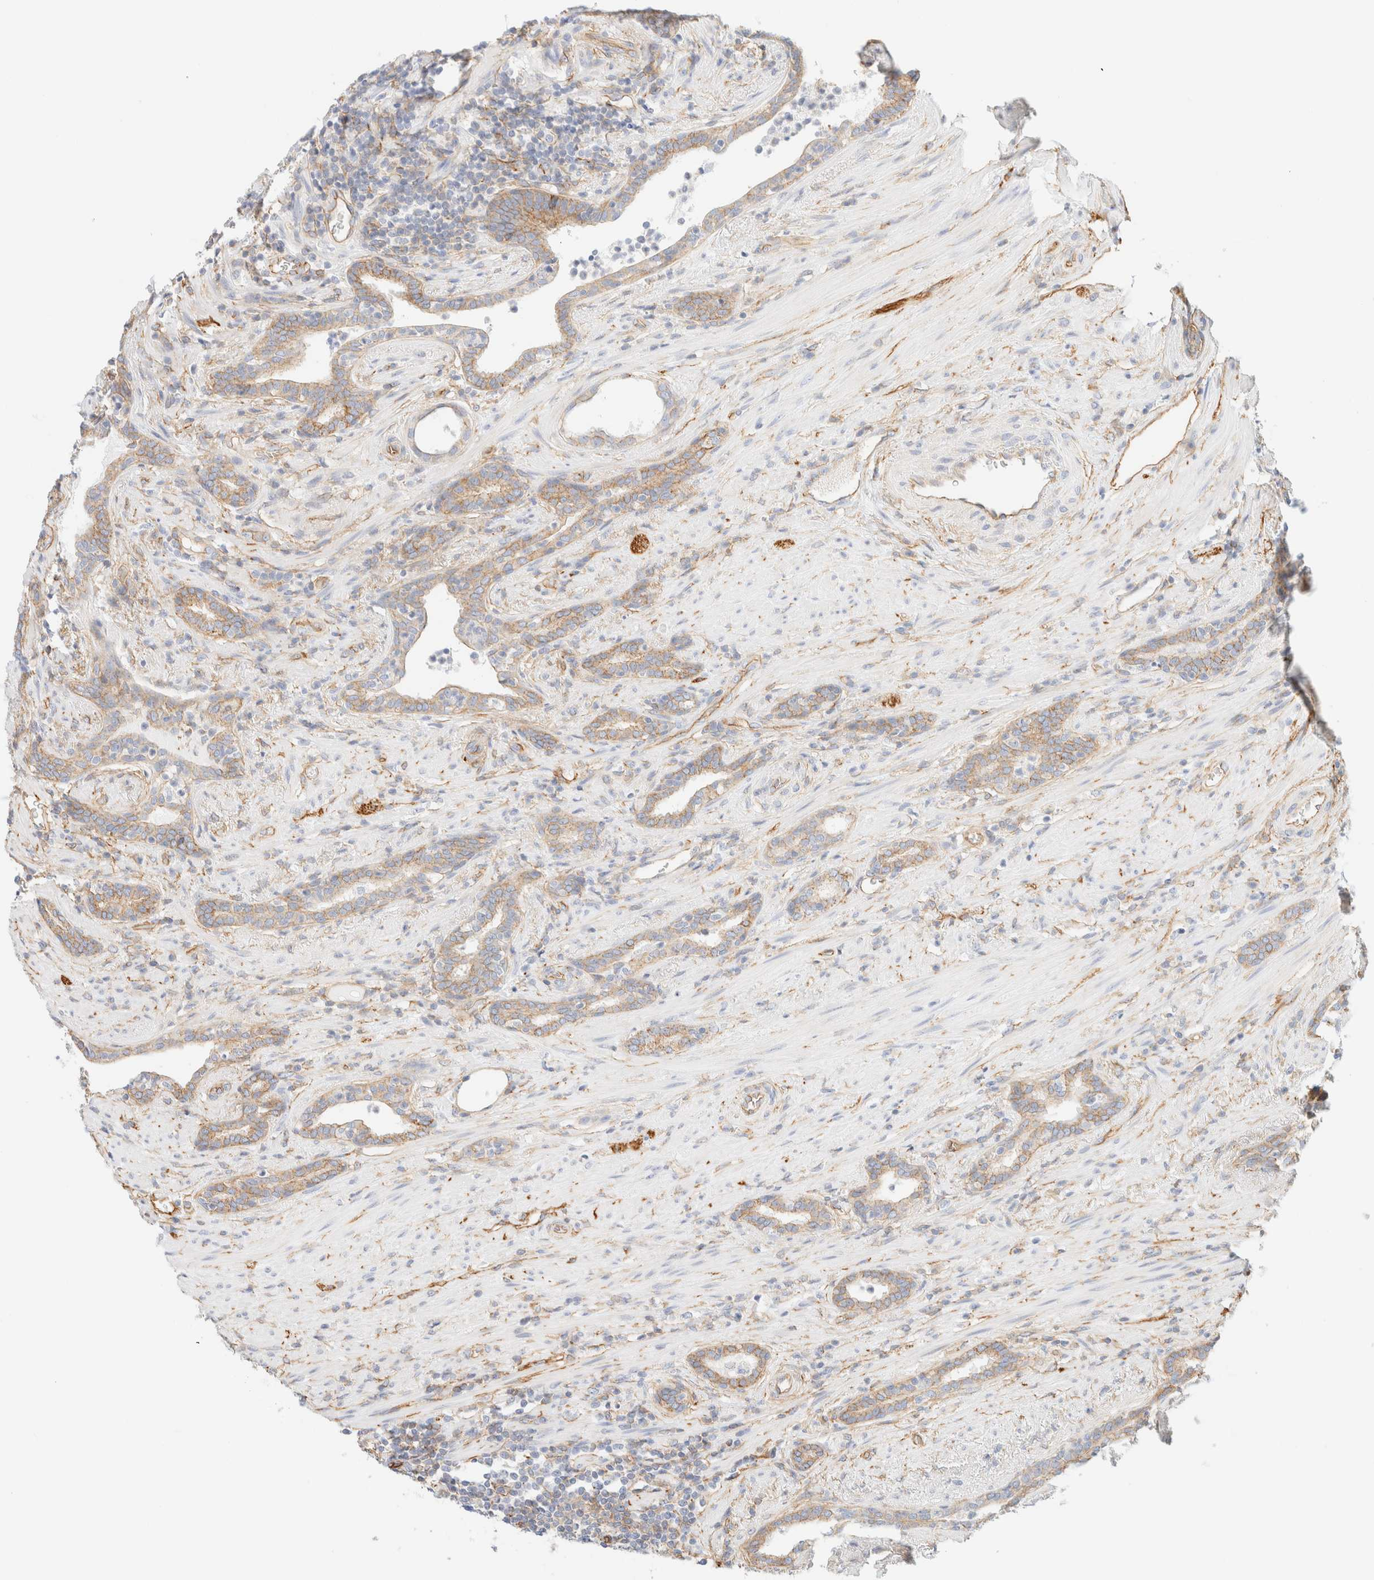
{"staining": {"intensity": "weak", "quantity": "25%-75%", "location": "cytoplasmic/membranous"}, "tissue": "prostate cancer", "cell_type": "Tumor cells", "image_type": "cancer", "snomed": [{"axis": "morphology", "description": "Adenocarcinoma, High grade"}, {"axis": "topography", "description": "Prostate"}], "caption": "Tumor cells reveal low levels of weak cytoplasmic/membranous positivity in approximately 25%-75% of cells in prostate adenocarcinoma (high-grade). (brown staining indicates protein expression, while blue staining denotes nuclei).", "gene": "CYB5R4", "patient": {"sex": "male", "age": 71}}